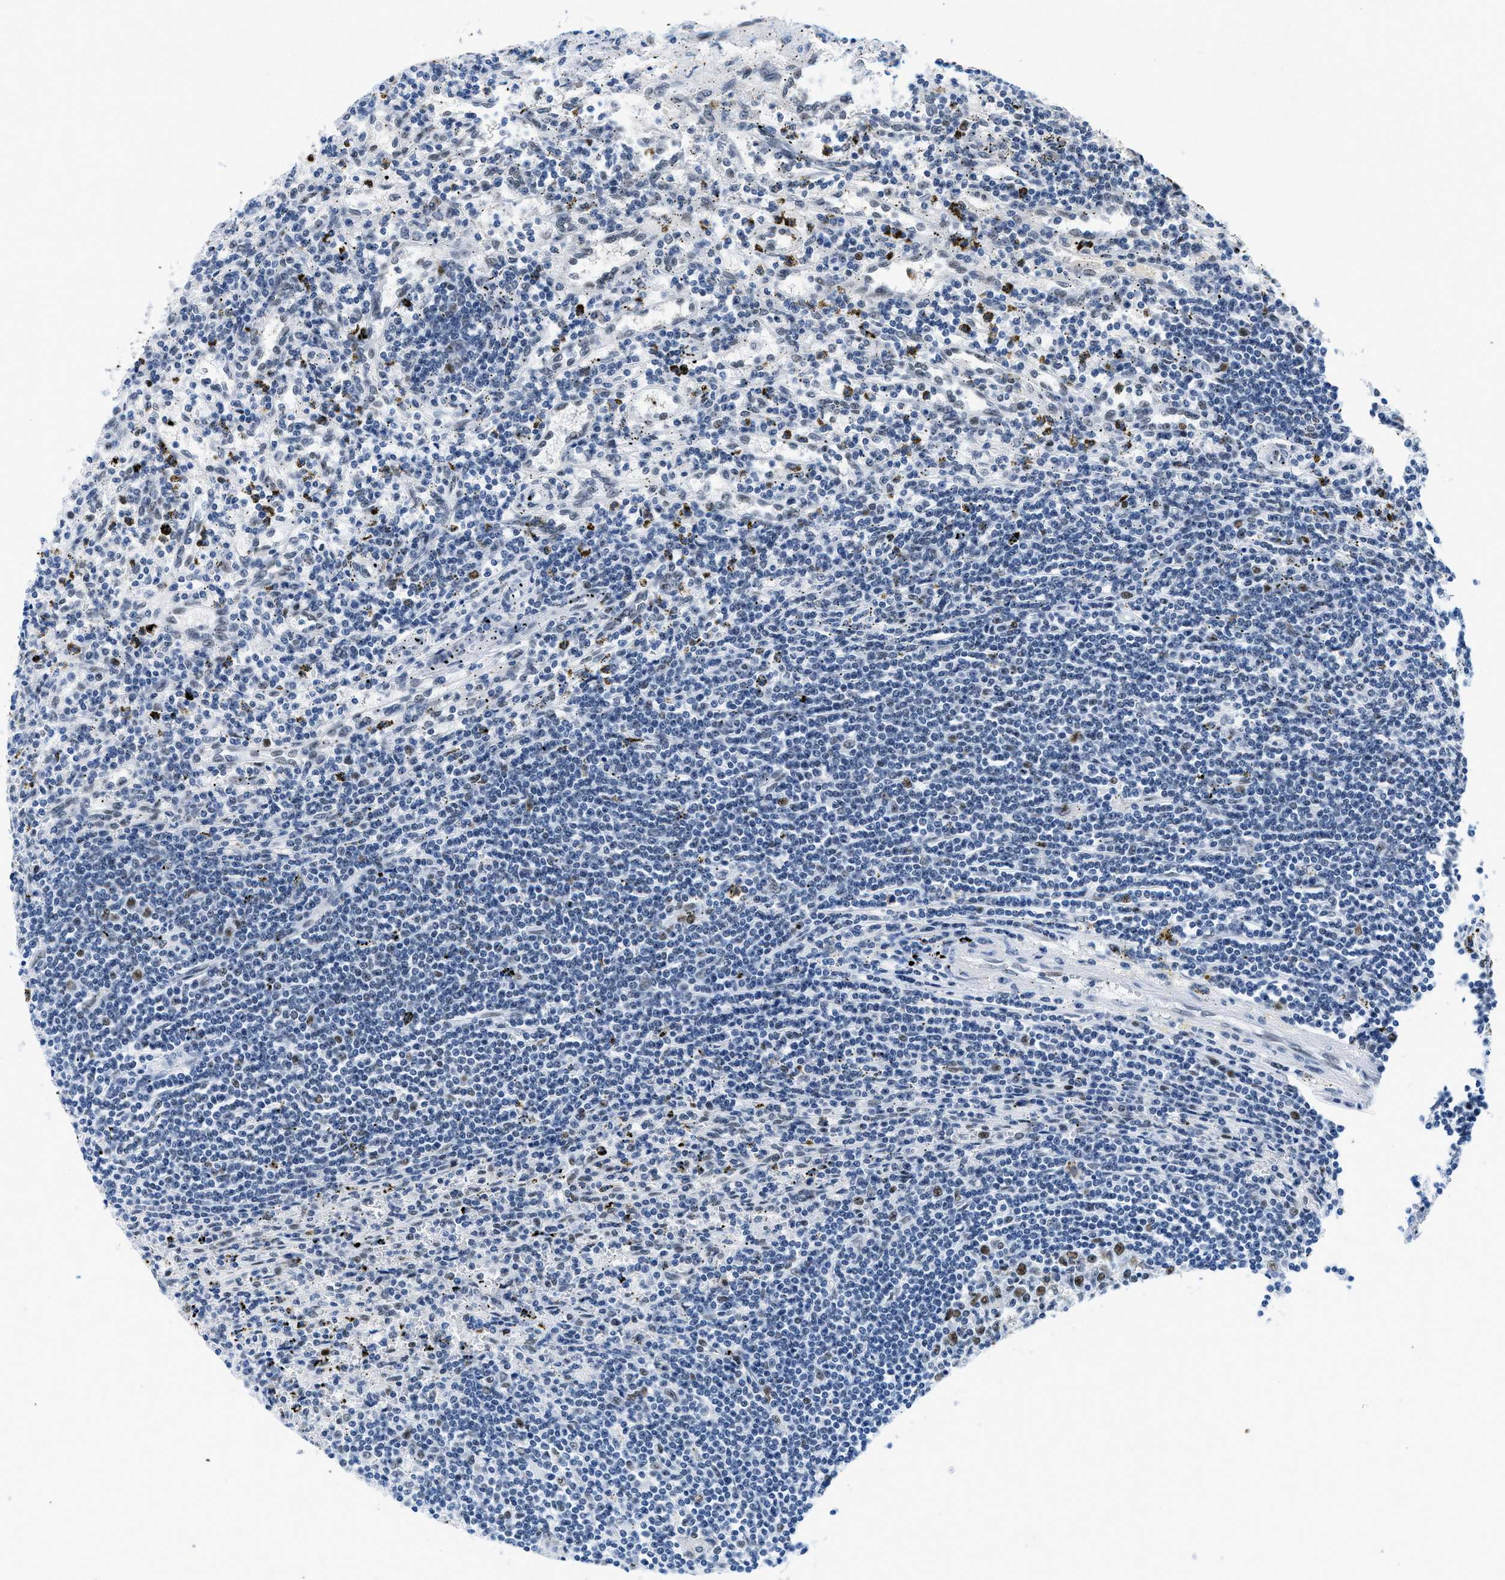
{"staining": {"intensity": "moderate", "quantity": "<25%", "location": "nuclear"}, "tissue": "lymphoma", "cell_type": "Tumor cells", "image_type": "cancer", "snomed": [{"axis": "morphology", "description": "Malignant lymphoma, non-Hodgkin's type, Low grade"}, {"axis": "topography", "description": "Spleen"}], "caption": "Immunohistochemistry micrograph of human lymphoma stained for a protein (brown), which reveals low levels of moderate nuclear expression in about <25% of tumor cells.", "gene": "SMARCAD1", "patient": {"sex": "male", "age": 76}}